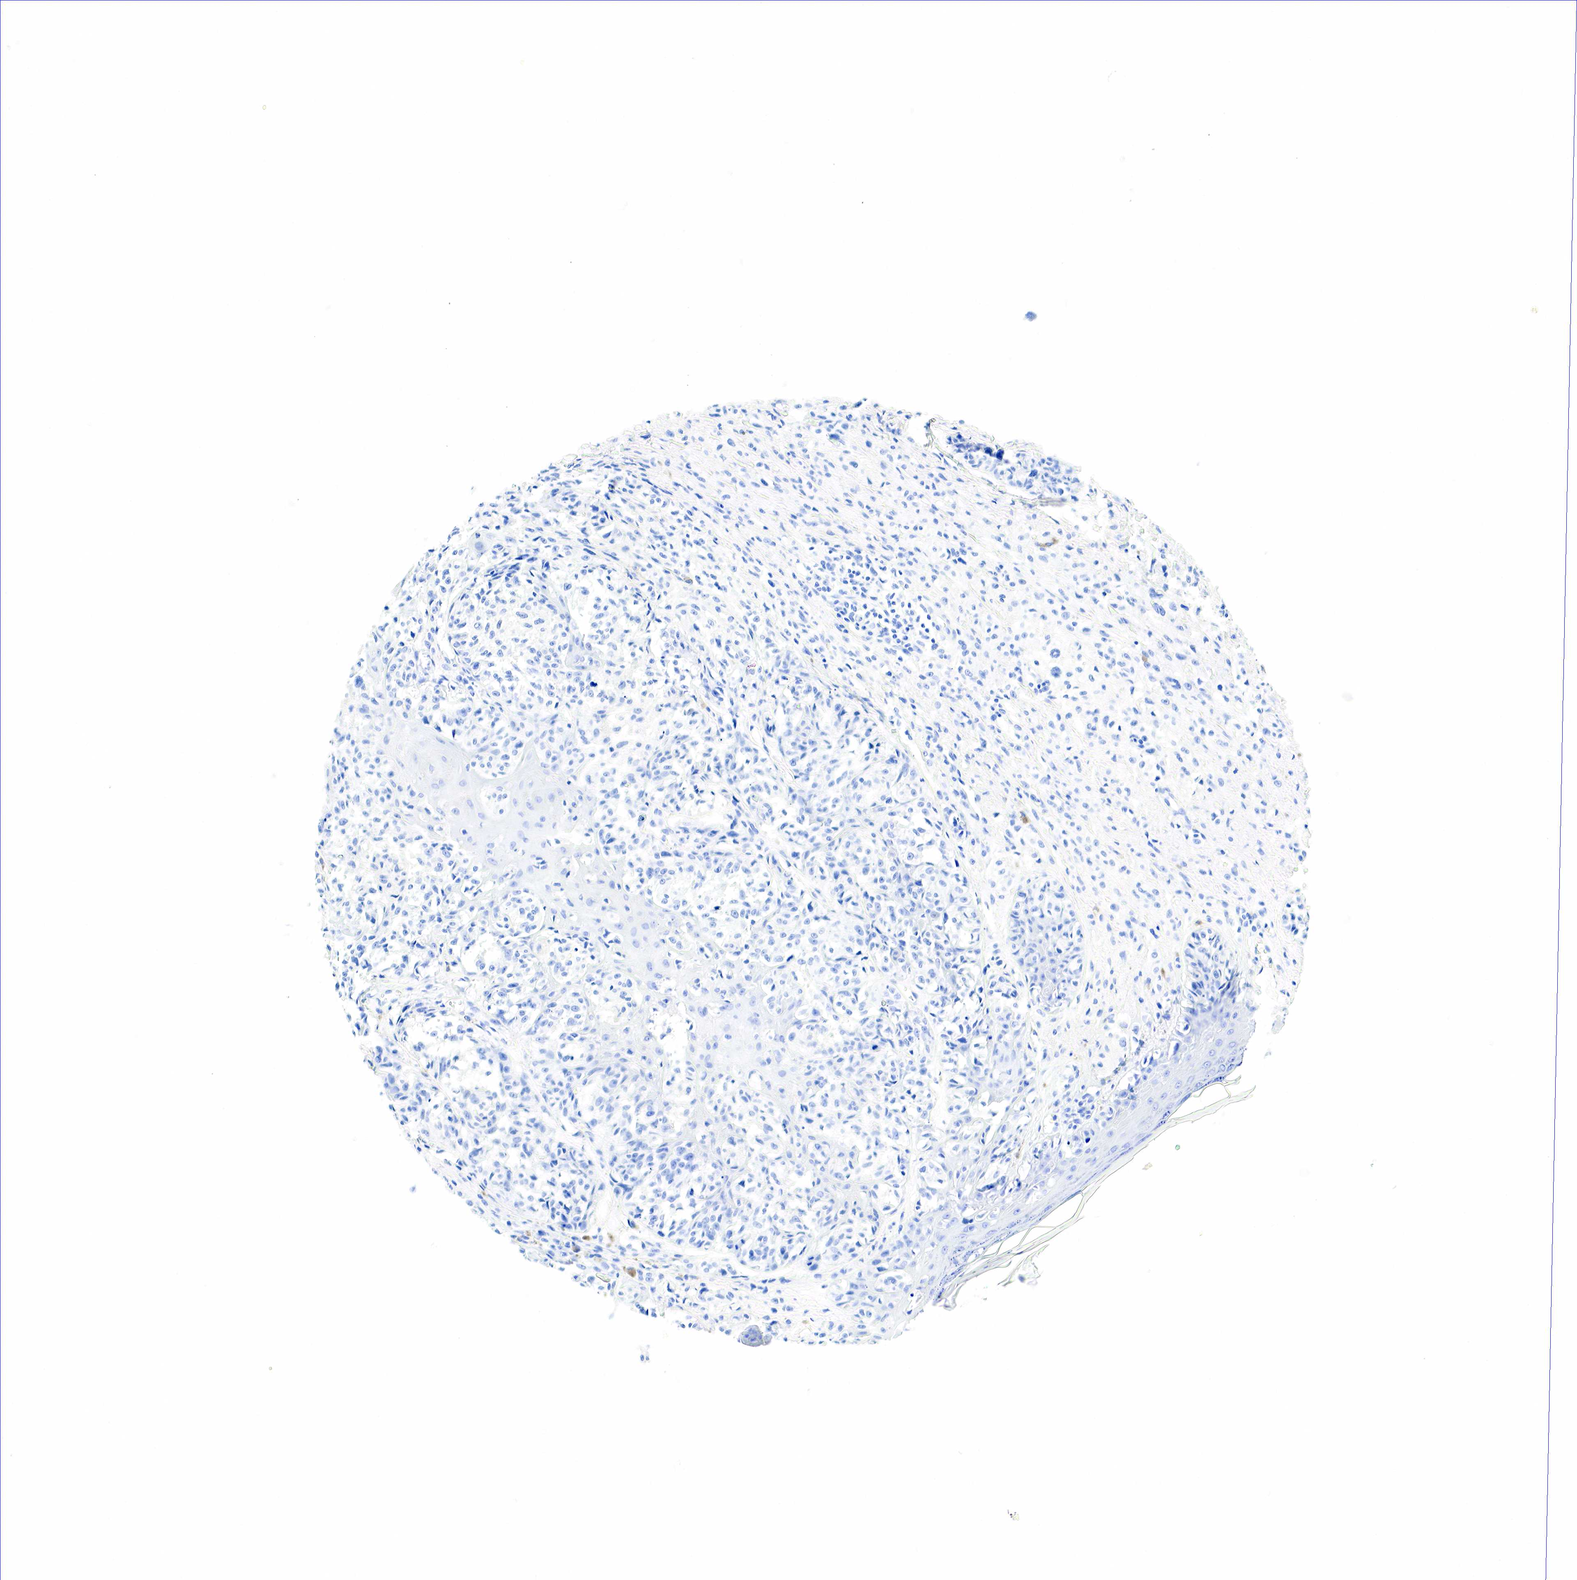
{"staining": {"intensity": "negative", "quantity": "none", "location": "none"}, "tissue": "melanoma", "cell_type": "Tumor cells", "image_type": "cancer", "snomed": [{"axis": "morphology", "description": "Malignant melanoma, NOS"}, {"axis": "topography", "description": "Skin"}], "caption": "A high-resolution micrograph shows IHC staining of malignant melanoma, which reveals no significant positivity in tumor cells.", "gene": "KRT7", "patient": {"sex": "male", "age": 80}}